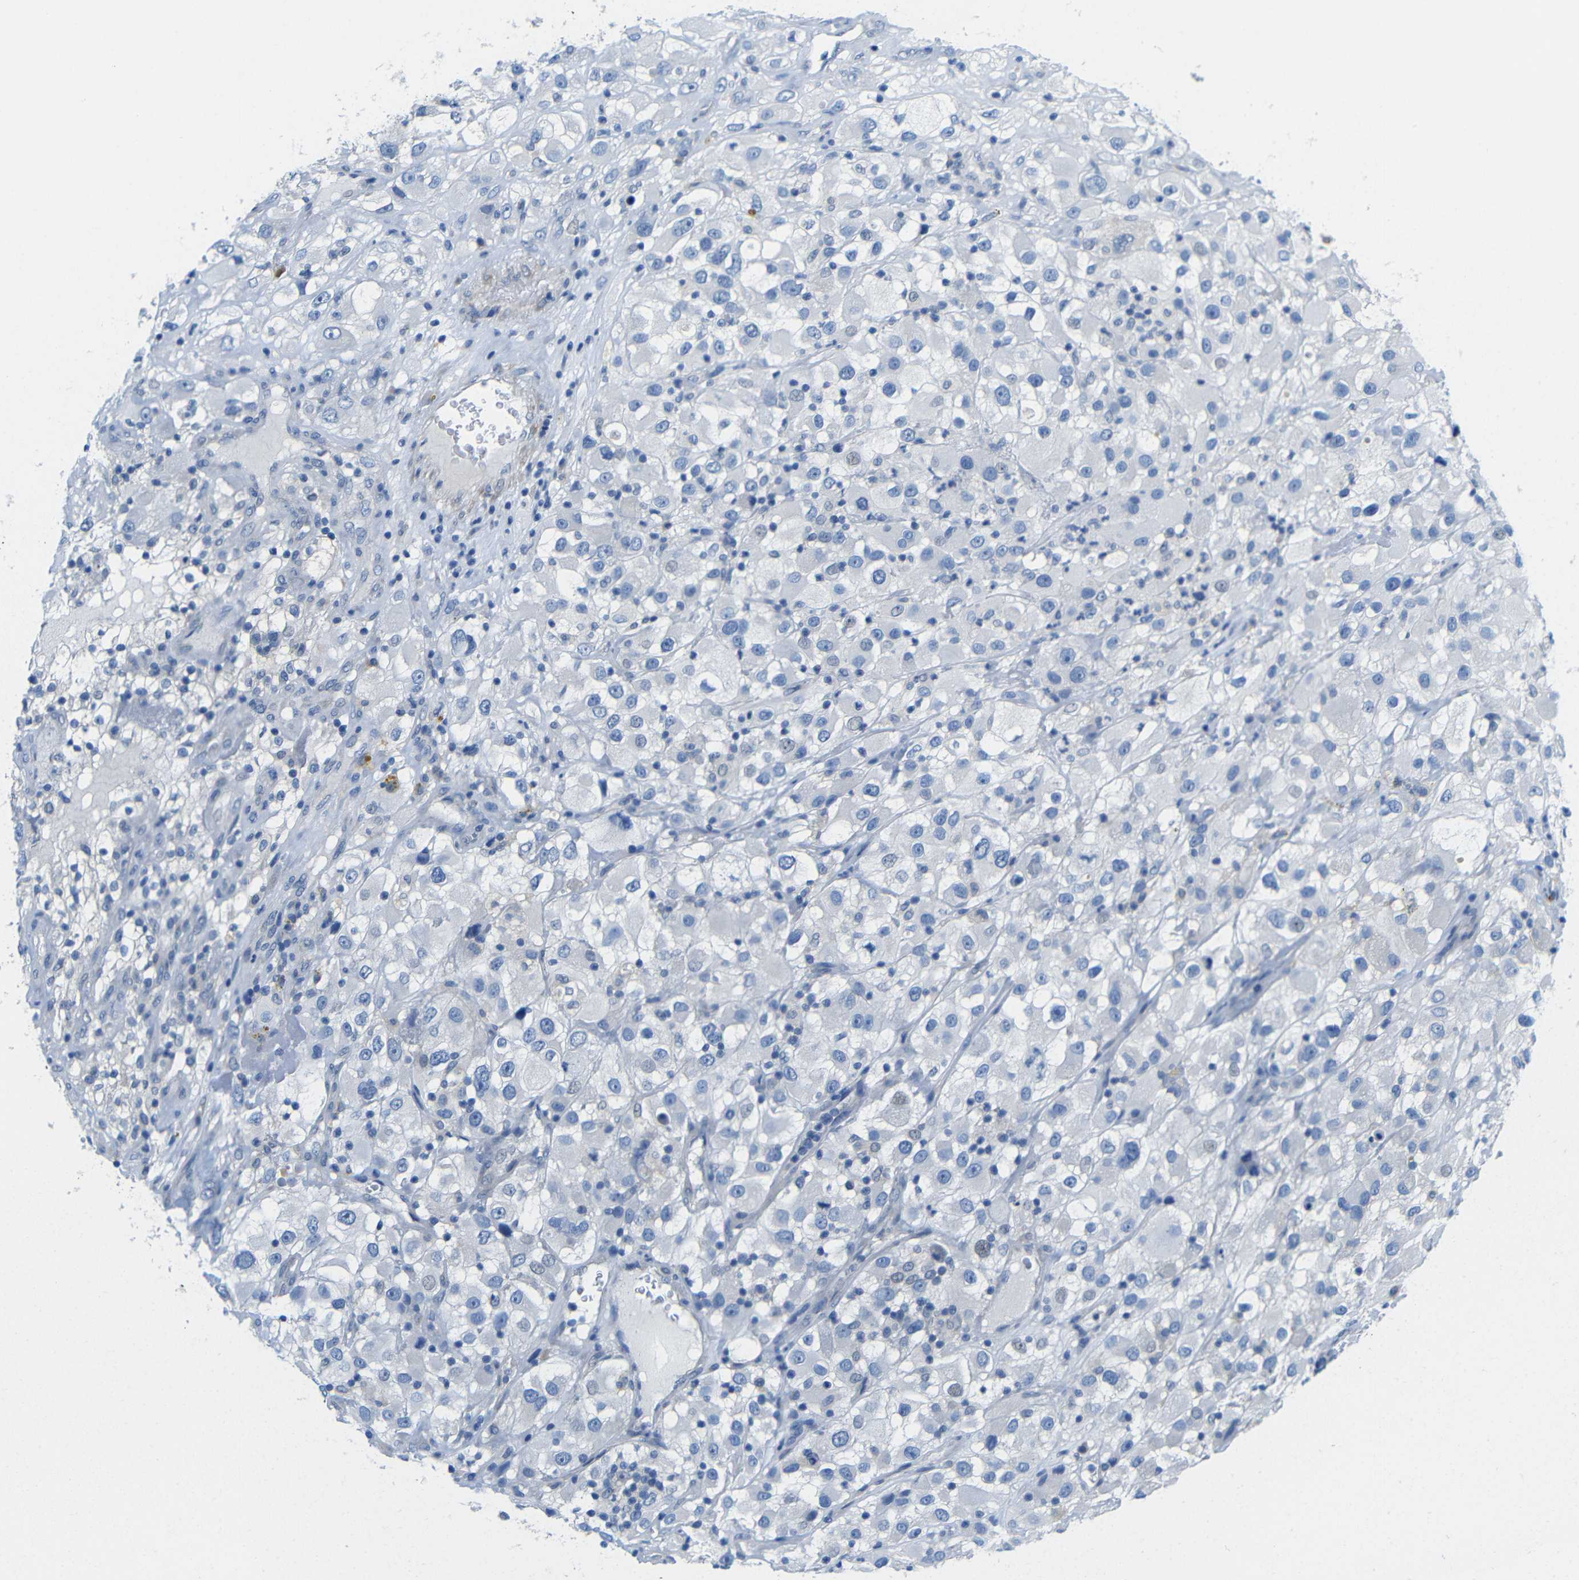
{"staining": {"intensity": "negative", "quantity": "none", "location": "none"}, "tissue": "renal cancer", "cell_type": "Tumor cells", "image_type": "cancer", "snomed": [{"axis": "morphology", "description": "Adenocarcinoma, NOS"}, {"axis": "topography", "description": "Kidney"}], "caption": "Tumor cells are negative for protein expression in human renal cancer. The staining is performed using DAB (3,3'-diaminobenzidine) brown chromogen with nuclei counter-stained in using hematoxylin.", "gene": "NEGR1", "patient": {"sex": "female", "age": 52}}